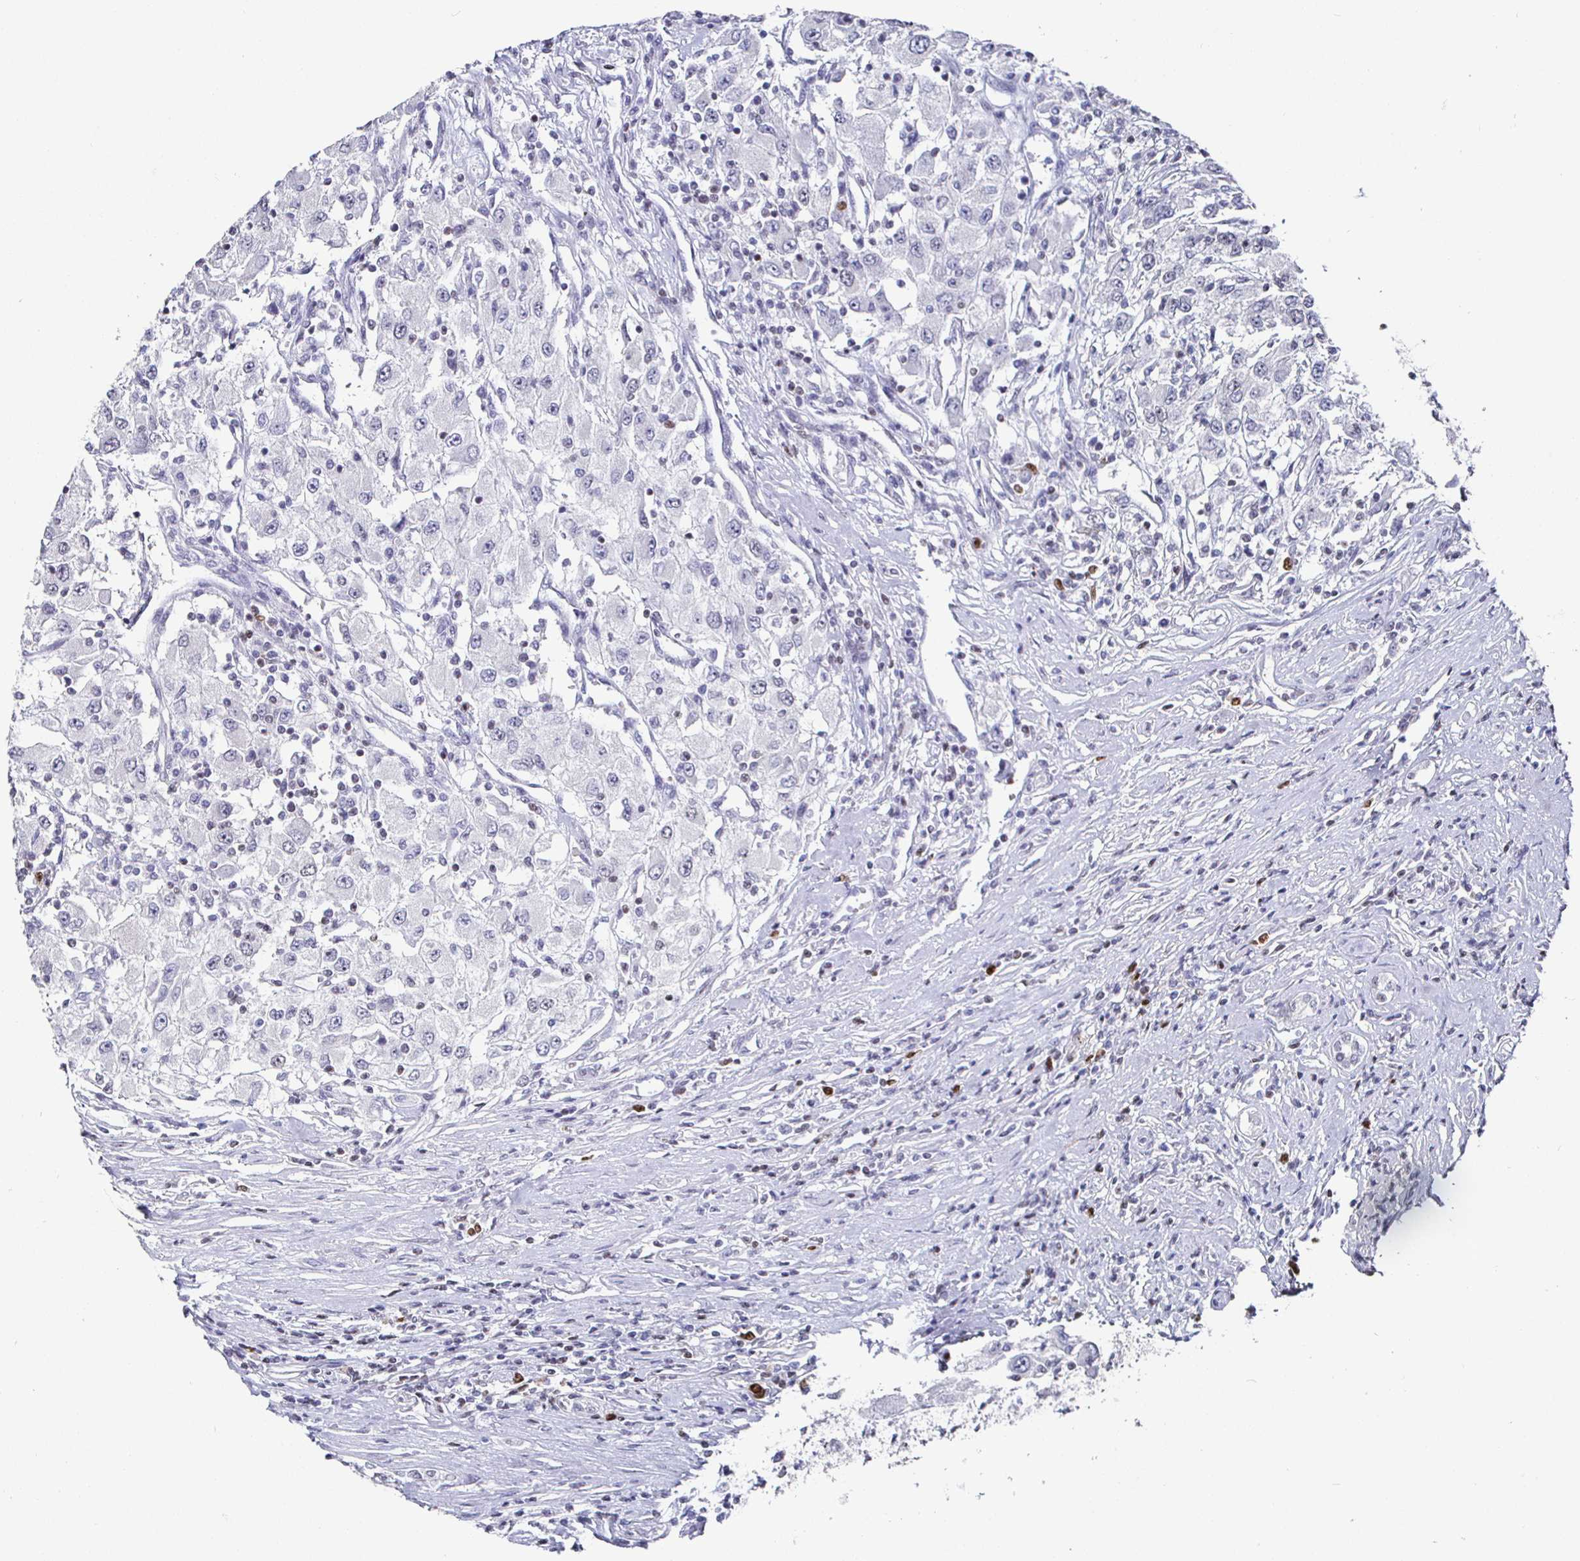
{"staining": {"intensity": "negative", "quantity": "none", "location": "none"}, "tissue": "renal cancer", "cell_type": "Tumor cells", "image_type": "cancer", "snomed": [{"axis": "morphology", "description": "Adenocarcinoma, NOS"}, {"axis": "topography", "description": "Kidney"}], "caption": "Immunohistochemistry image of neoplastic tissue: adenocarcinoma (renal) stained with DAB (3,3'-diaminobenzidine) demonstrates no significant protein positivity in tumor cells. Brightfield microscopy of IHC stained with DAB (3,3'-diaminobenzidine) (brown) and hematoxylin (blue), captured at high magnification.", "gene": "RUNX2", "patient": {"sex": "female", "age": 67}}